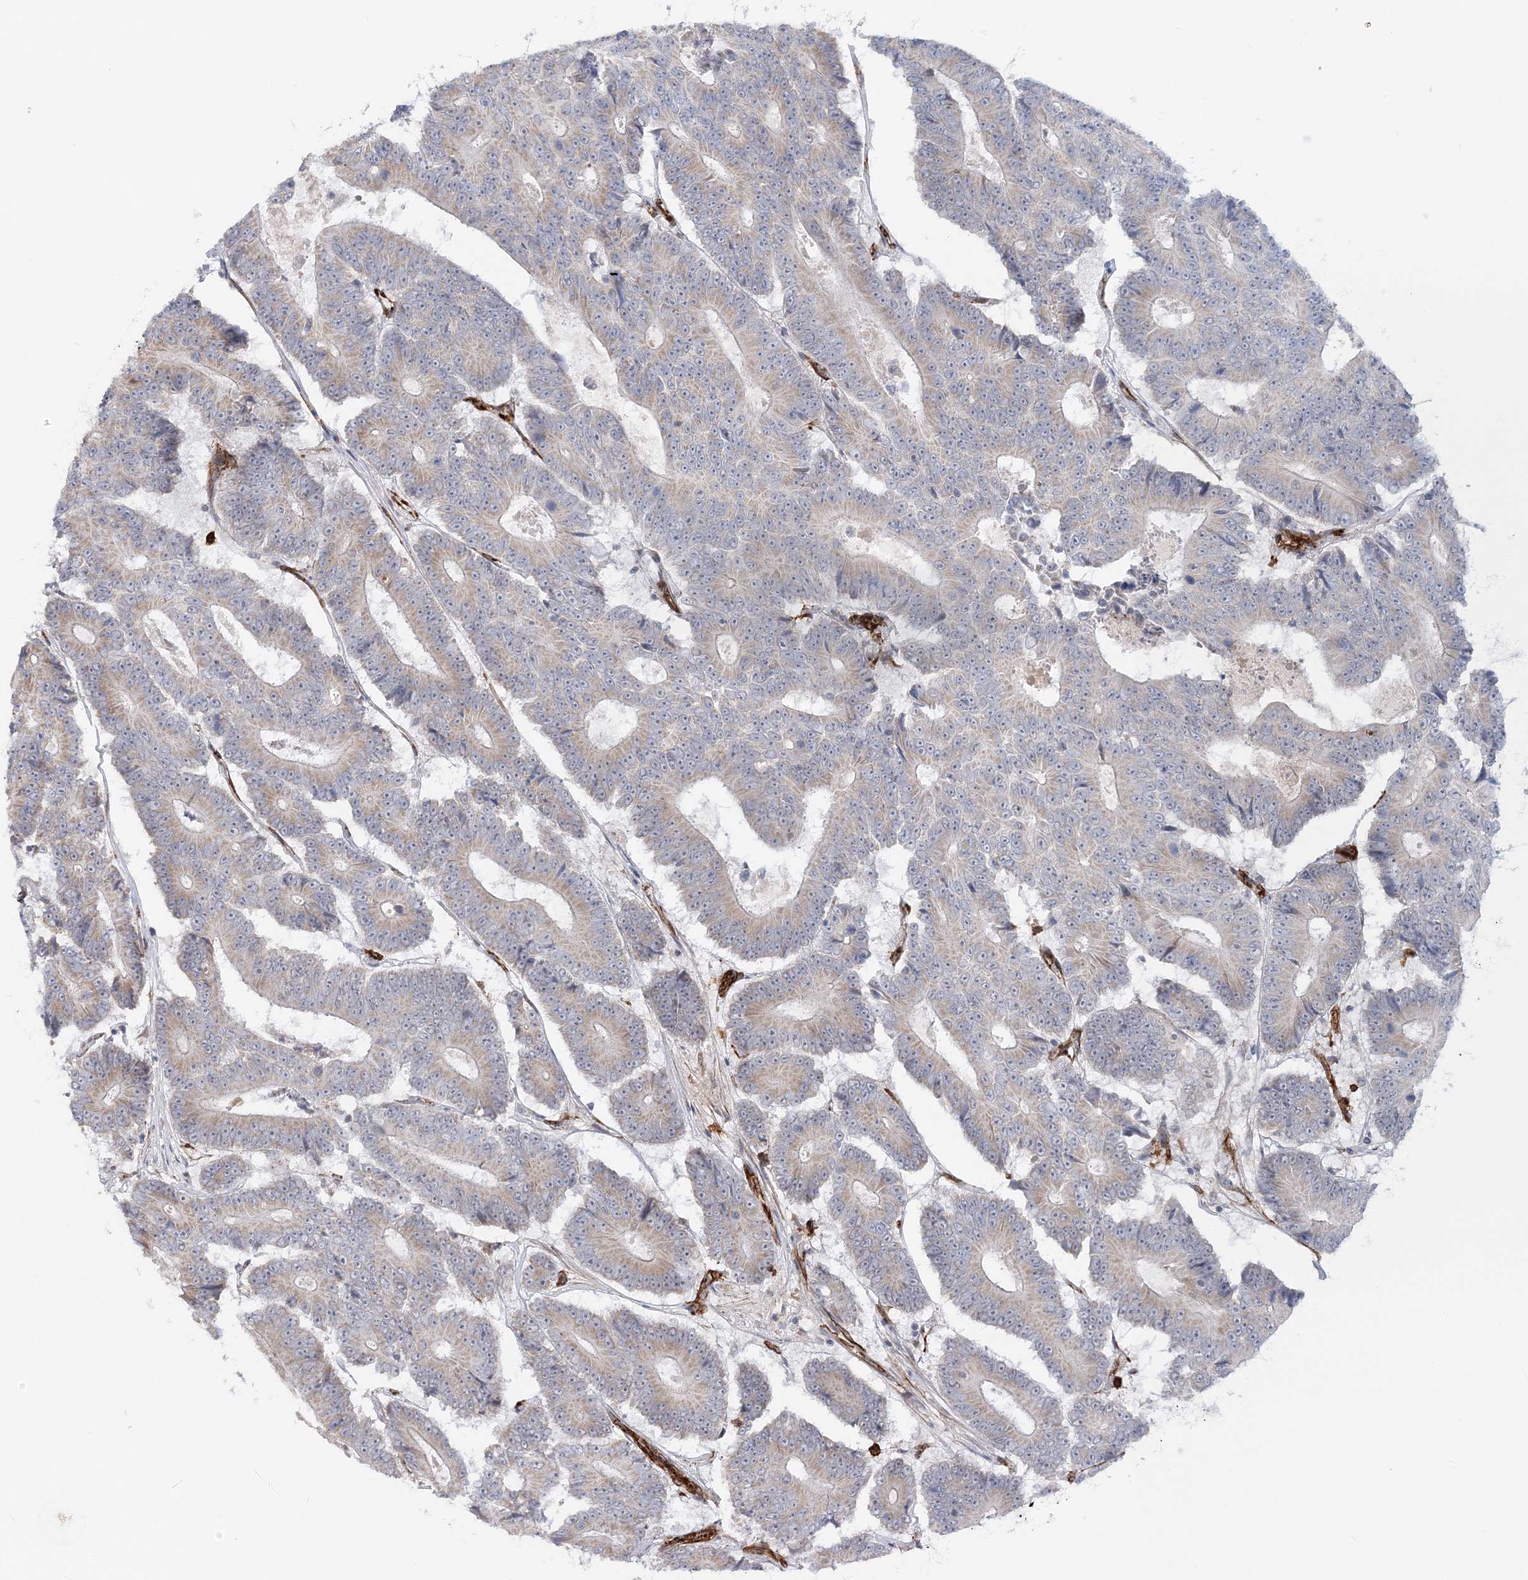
{"staining": {"intensity": "weak", "quantity": "<25%", "location": "cytoplasmic/membranous"}, "tissue": "colorectal cancer", "cell_type": "Tumor cells", "image_type": "cancer", "snomed": [{"axis": "morphology", "description": "Adenocarcinoma, NOS"}, {"axis": "topography", "description": "Colon"}], "caption": "Immunohistochemistry (IHC) of adenocarcinoma (colorectal) displays no staining in tumor cells. (DAB (3,3'-diaminobenzidine) immunohistochemistry (IHC) with hematoxylin counter stain).", "gene": "AFAP1L2", "patient": {"sex": "male", "age": 83}}